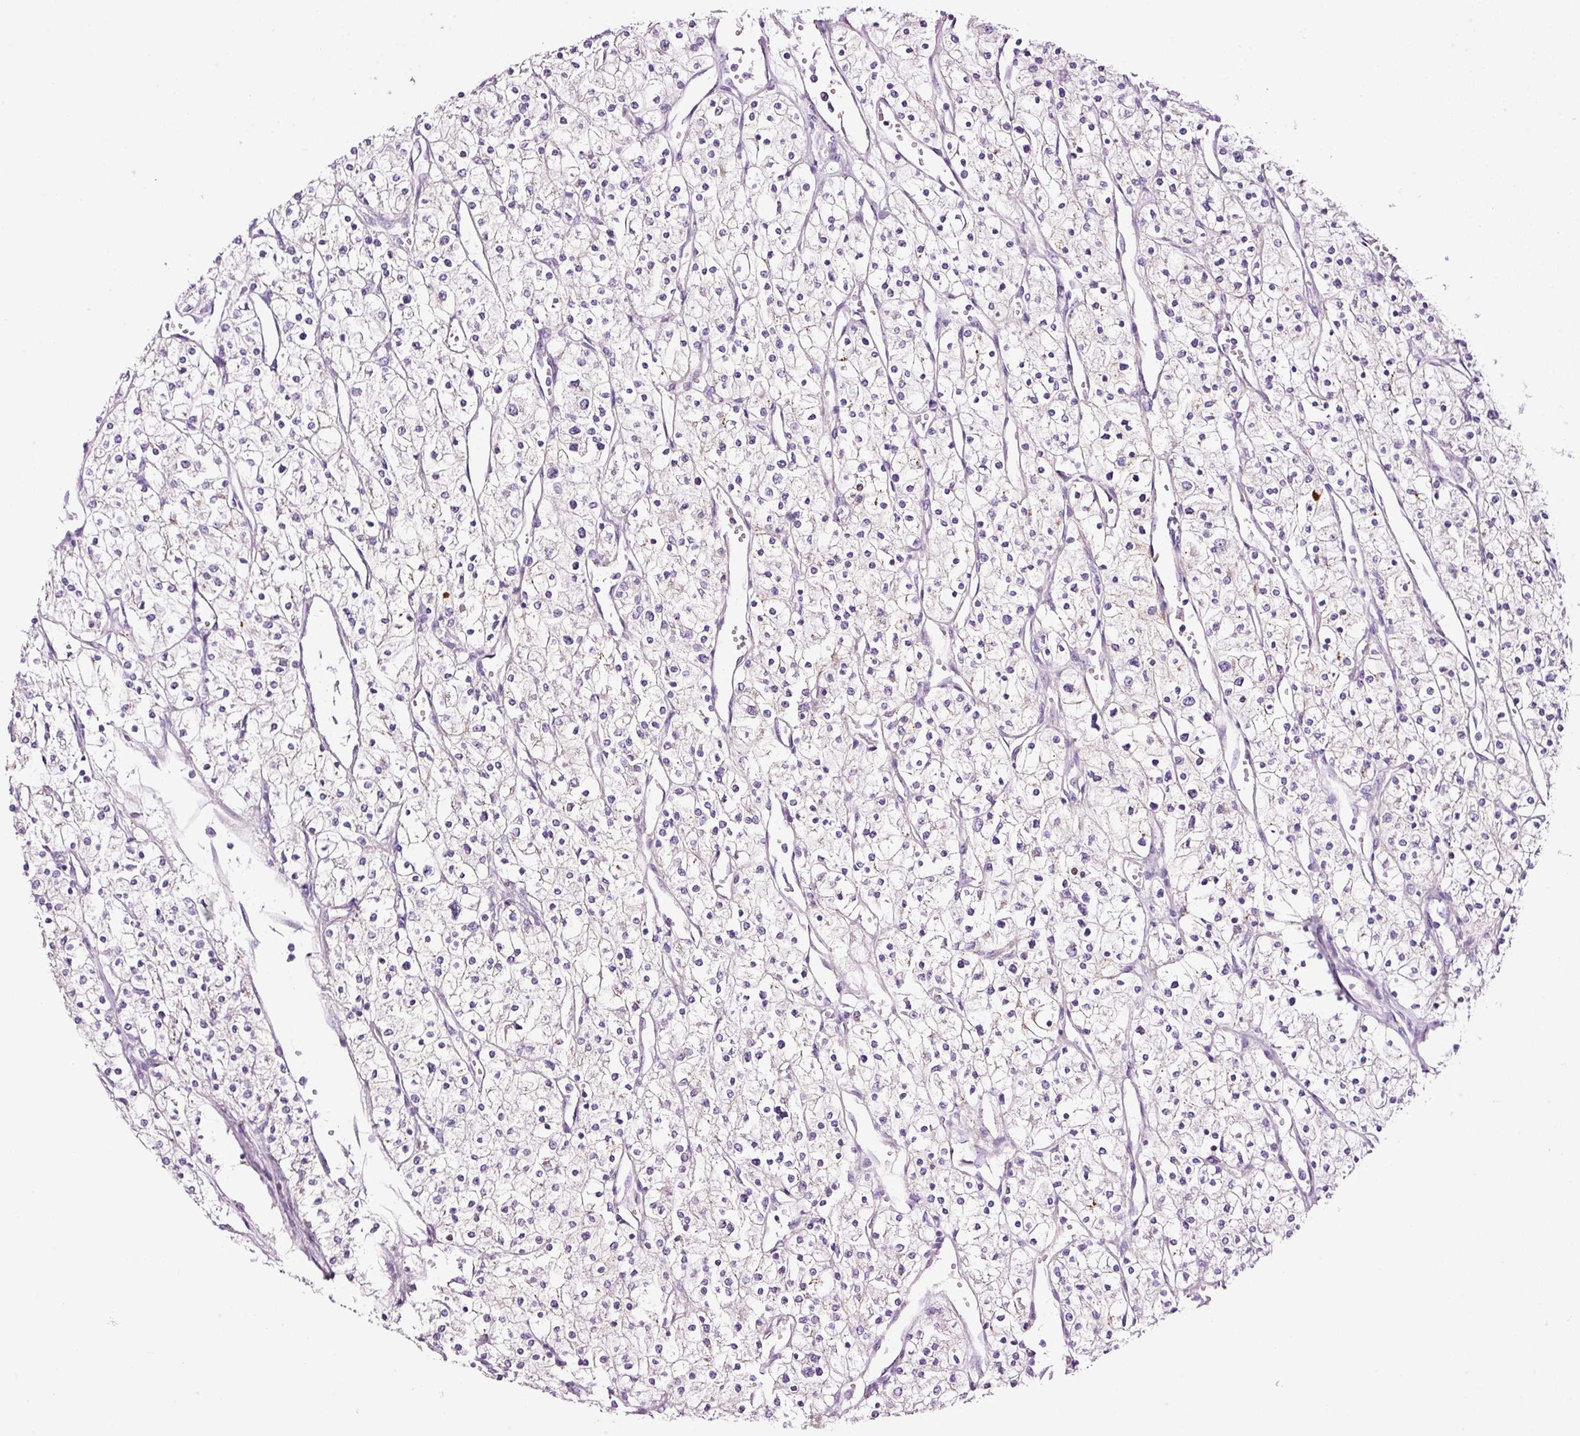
{"staining": {"intensity": "negative", "quantity": "none", "location": "none"}, "tissue": "renal cancer", "cell_type": "Tumor cells", "image_type": "cancer", "snomed": [{"axis": "morphology", "description": "Adenocarcinoma, NOS"}, {"axis": "topography", "description": "Kidney"}], "caption": "Adenocarcinoma (renal) was stained to show a protein in brown. There is no significant positivity in tumor cells. (DAB (3,3'-diaminobenzidine) IHC visualized using brightfield microscopy, high magnification).", "gene": "PAM", "patient": {"sex": "male", "age": 80}}